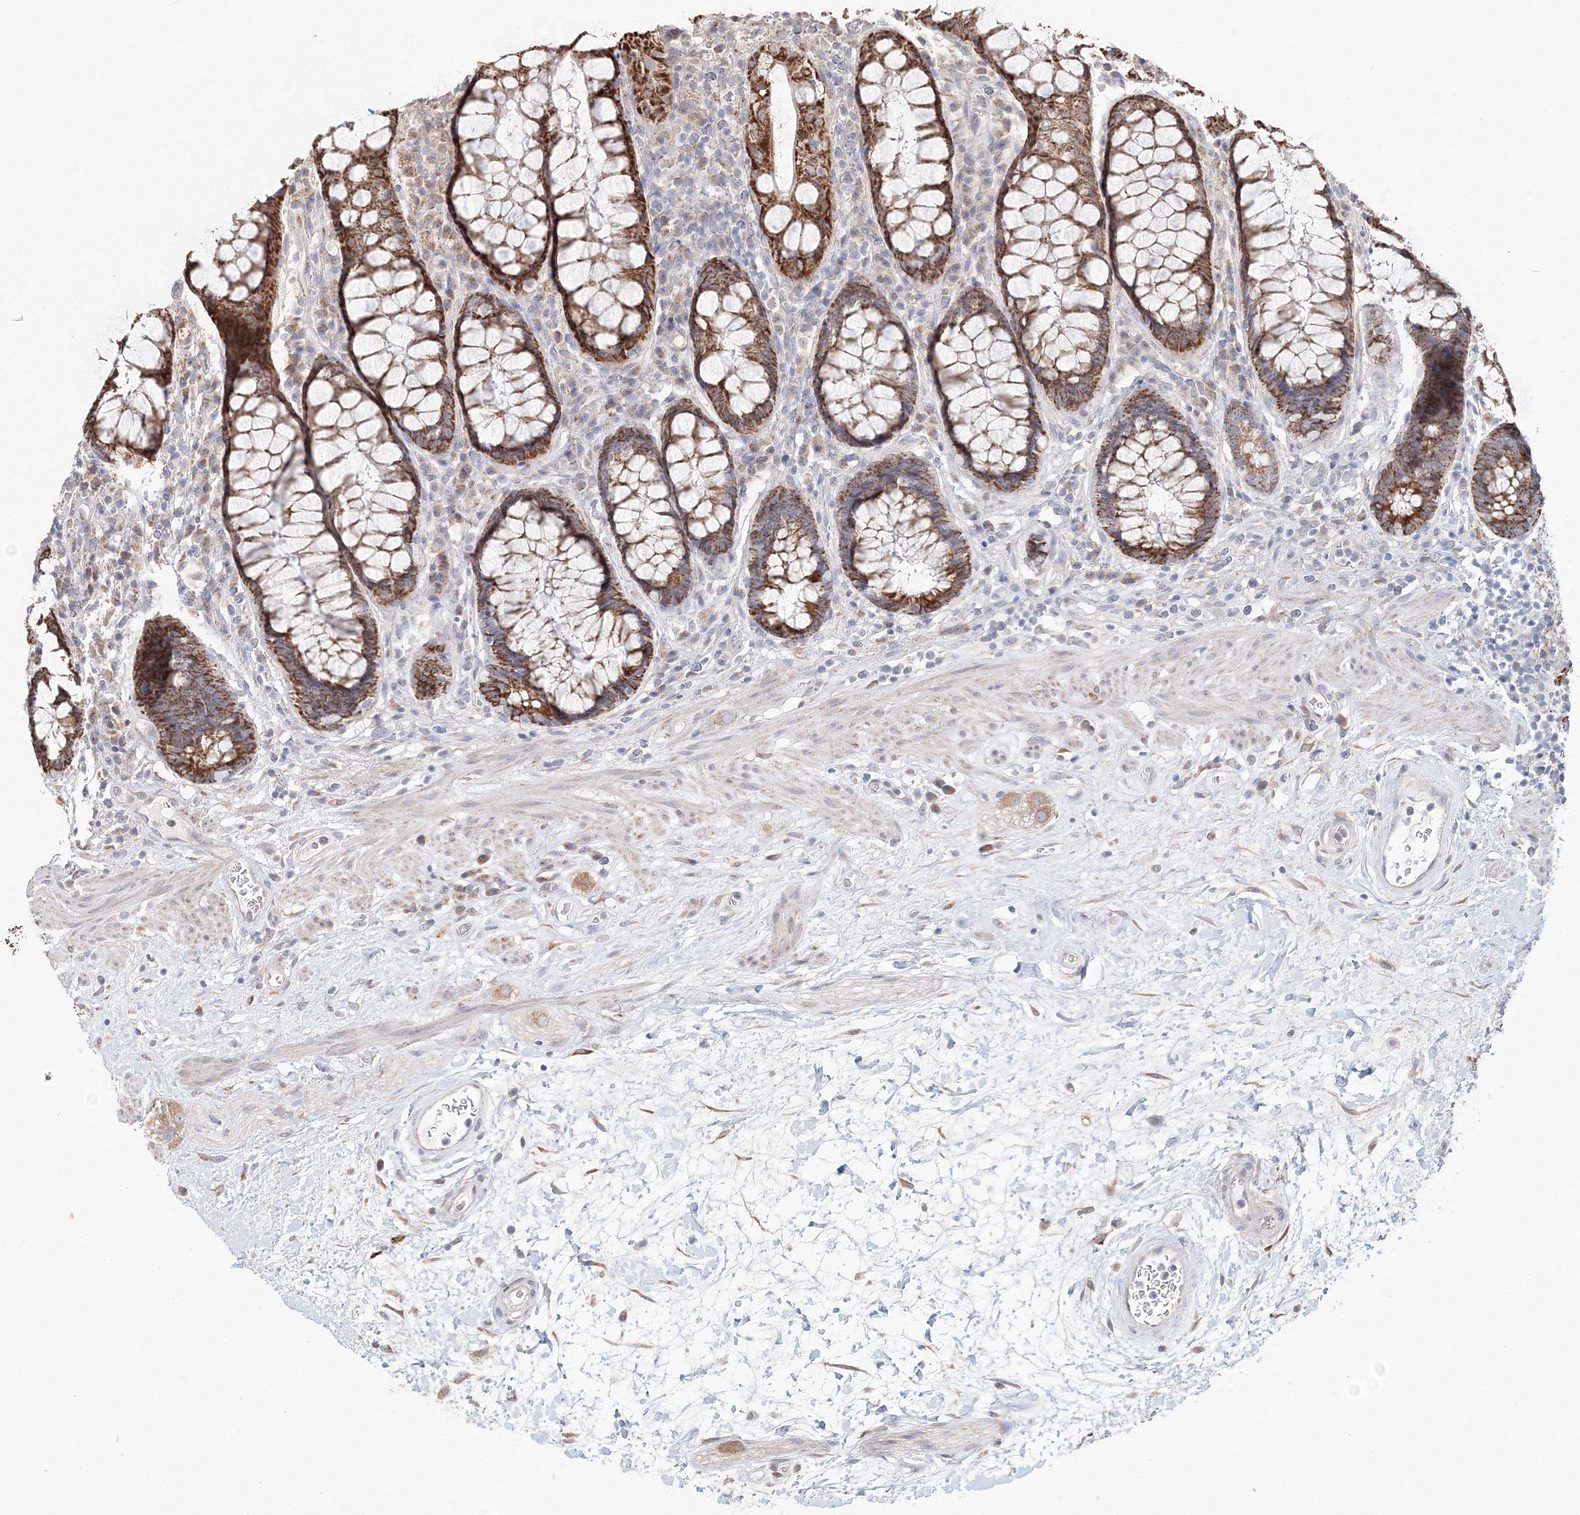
{"staining": {"intensity": "strong", "quantity": ">75%", "location": "cytoplasmic/membranous"}, "tissue": "rectum", "cell_type": "Glandular cells", "image_type": "normal", "snomed": [{"axis": "morphology", "description": "Normal tissue, NOS"}, {"axis": "topography", "description": "Rectum"}], "caption": "Protein expression analysis of normal human rectum reveals strong cytoplasmic/membranous staining in about >75% of glandular cells.", "gene": "DHRS12", "patient": {"sex": "male", "age": 64}}